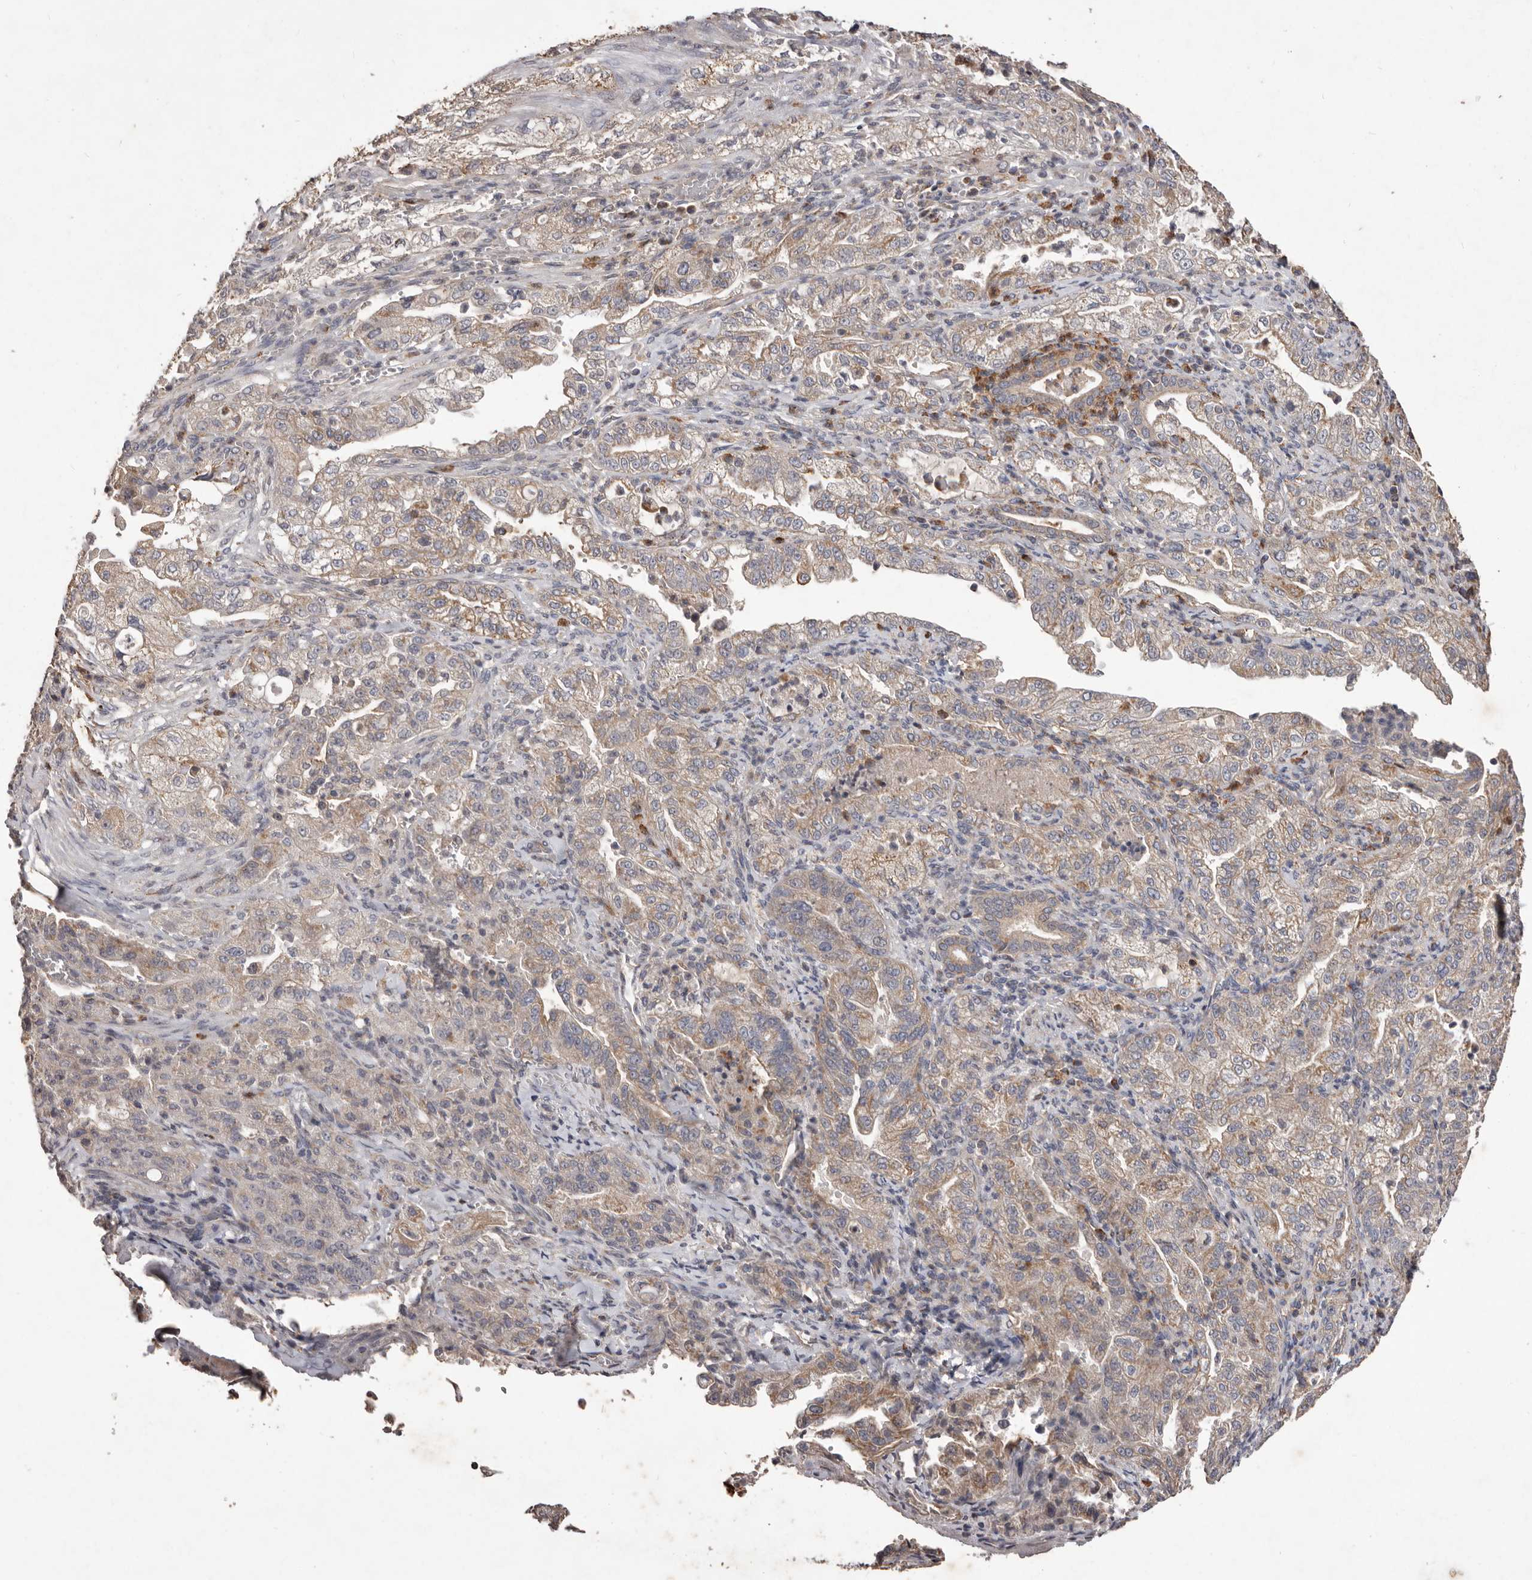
{"staining": {"intensity": "weak", "quantity": "25%-75%", "location": "cytoplasmic/membranous"}, "tissue": "pancreatic cancer", "cell_type": "Tumor cells", "image_type": "cancer", "snomed": [{"axis": "morphology", "description": "Adenocarcinoma, NOS"}, {"axis": "topography", "description": "Pancreas"}], "caption": "Human pancreatic adenocarcinoma stained with a protein marker demonstrates weak staining in tumor cells.", "gene": "CXCL14", "patient": {"sex": "female", "age": 78}}